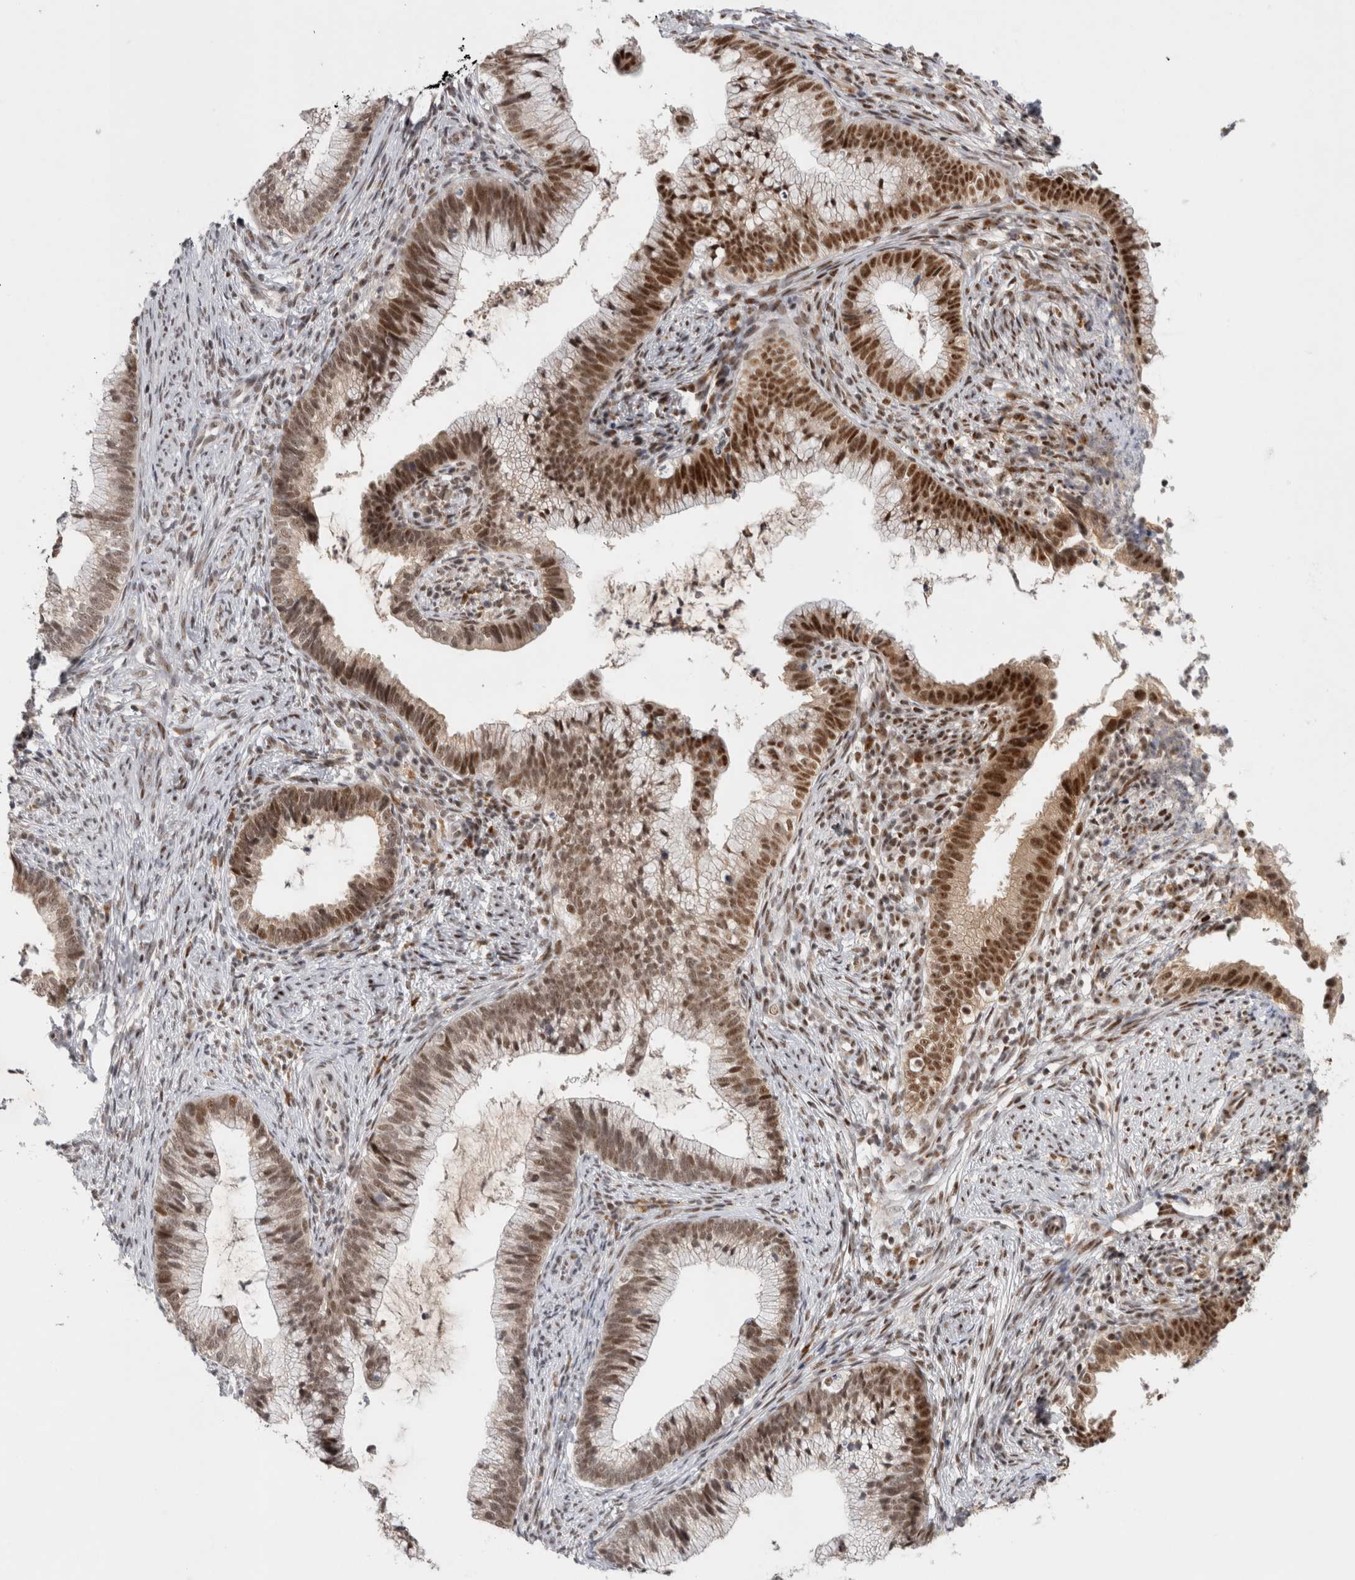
{"staining": {"intensity": "strong", "quantity": "25%-75%", "location": "nuclear"}, "tissue": "cervical cancer", "cell_type": "Tumor cells", "image_type": "cancer", "snomed": [{"axis": "morphology", "description": "Adenocarcinoma, NOS"}, {"axis": "topography", "description": "Cervix"}], "caption": "Protein expression analysis of human cervical cancer reveals strong nuclear staining in about 25%-75% of tumor cells.", "gene": "HESX1", "patient": {"sex": "female", "age": 36}}